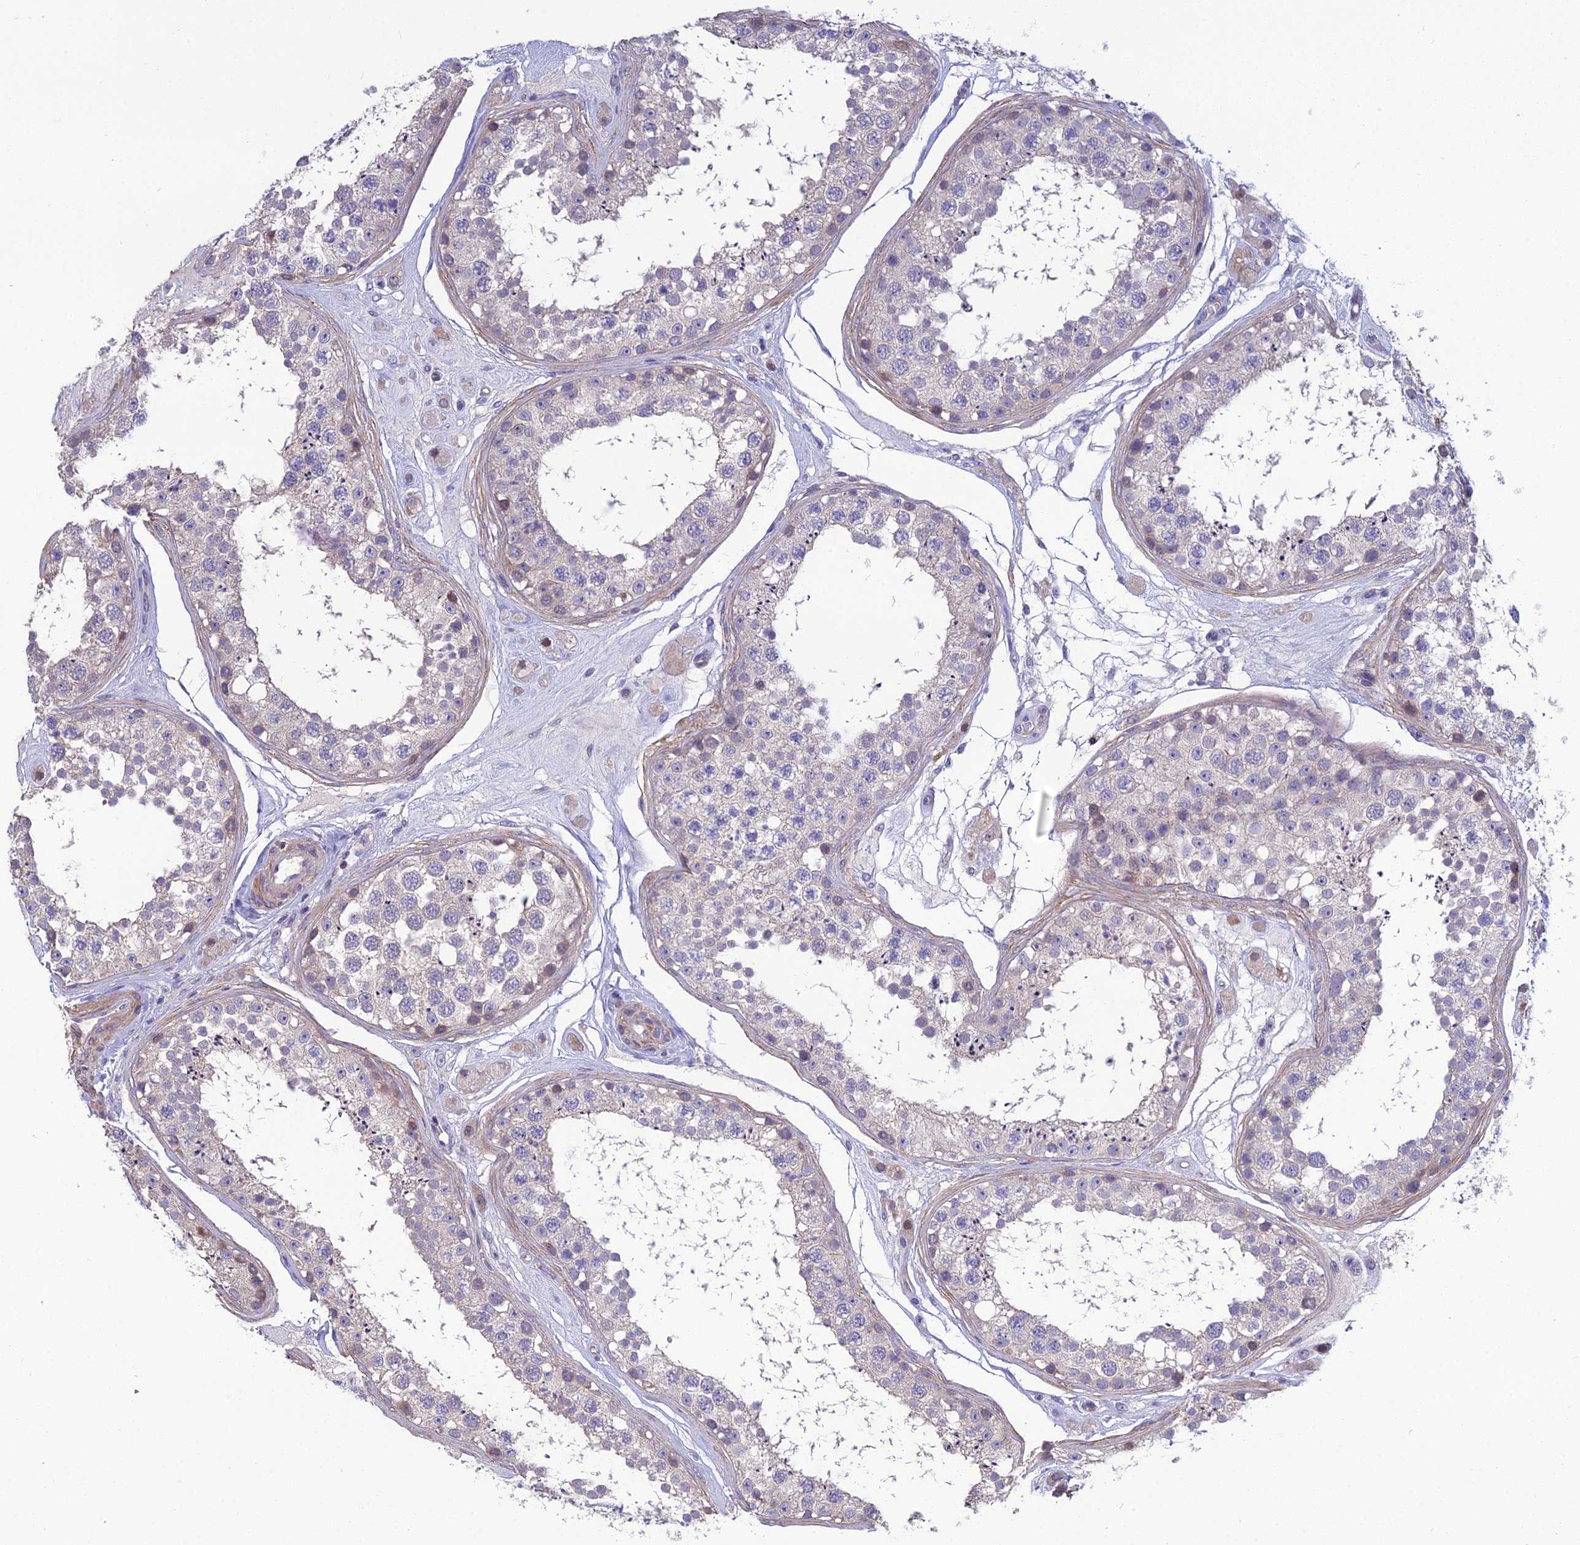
{"staining": {"intensity": "weak", "quantity": "<25%", "location": "cytoplasmic/membranous"}, "tissue": "testis", "cell_type": "Cells in seminiferous ducts", "image_type": "normal", "snomed": [{"axis": "morphology", "description": "Normal tissue, NOS"}, {"axis": "topography", "description": "Testis"}], "caption": "This micrograph is of unremarkable testis stained with immunohistochemistry to label a protein in brown with the nuclei are counter-stained blue. There is no staining in cells in seminiferous ducts.", "gene": "LZTS2", "patient": {"sex": "male", "age": 25}}